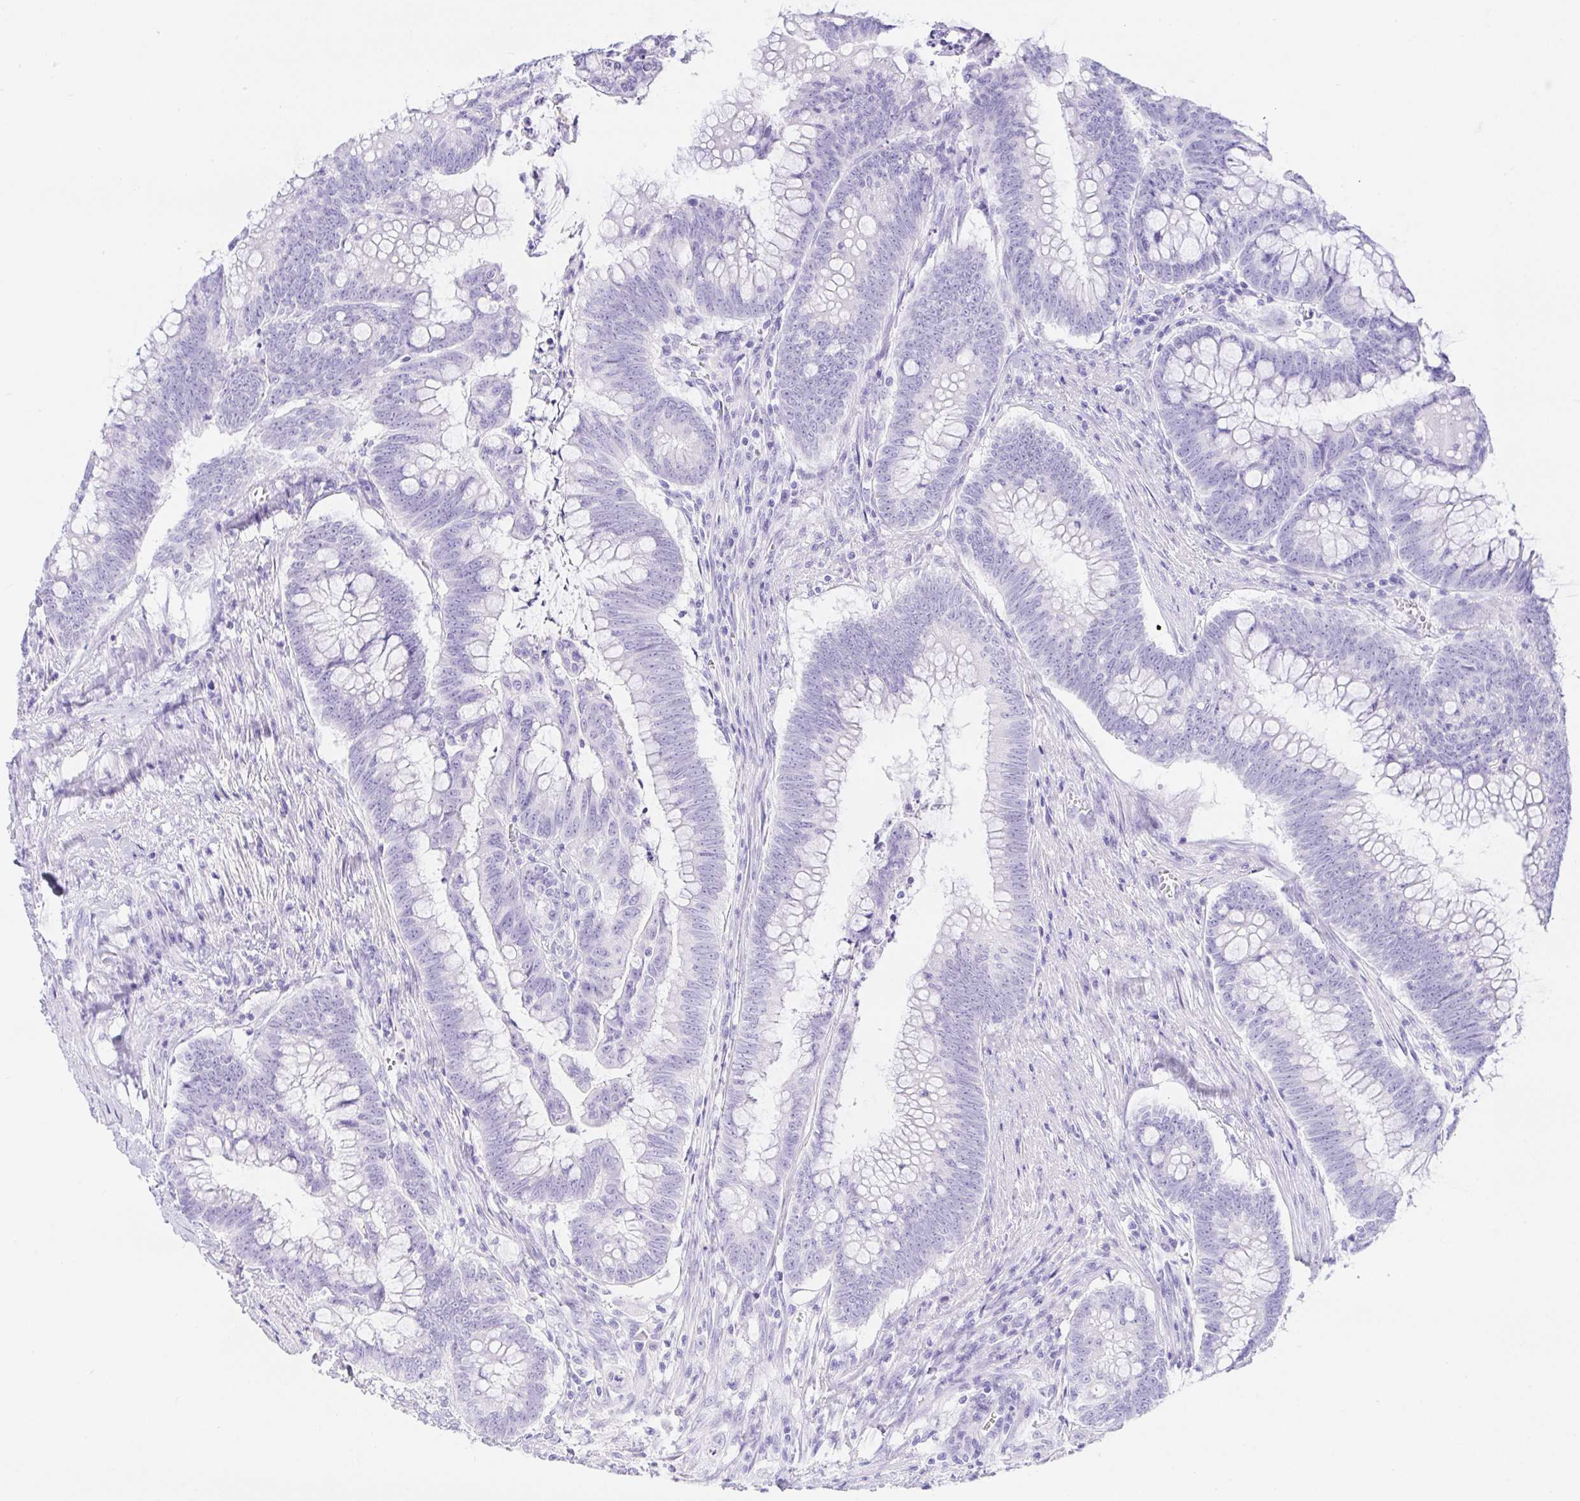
{"staining": {"intensity": "negative", "quantity": "none", "location": "none"}, "tissue": "colorectal cancer", "cell_type": "Tumor cells", "image_type": "cancer", "snomed": [{"axis": "morphology", "description": "Adenocarcinoma, NOS"}, {"axis": "topography", "description": "Colon"}], "caption": "IHC of human colorectal cancer (adenocarcinoma) reveals no staining in tumor cells.", "gene": "PAX8", "patient": {"sex": "male", "age": 62}}